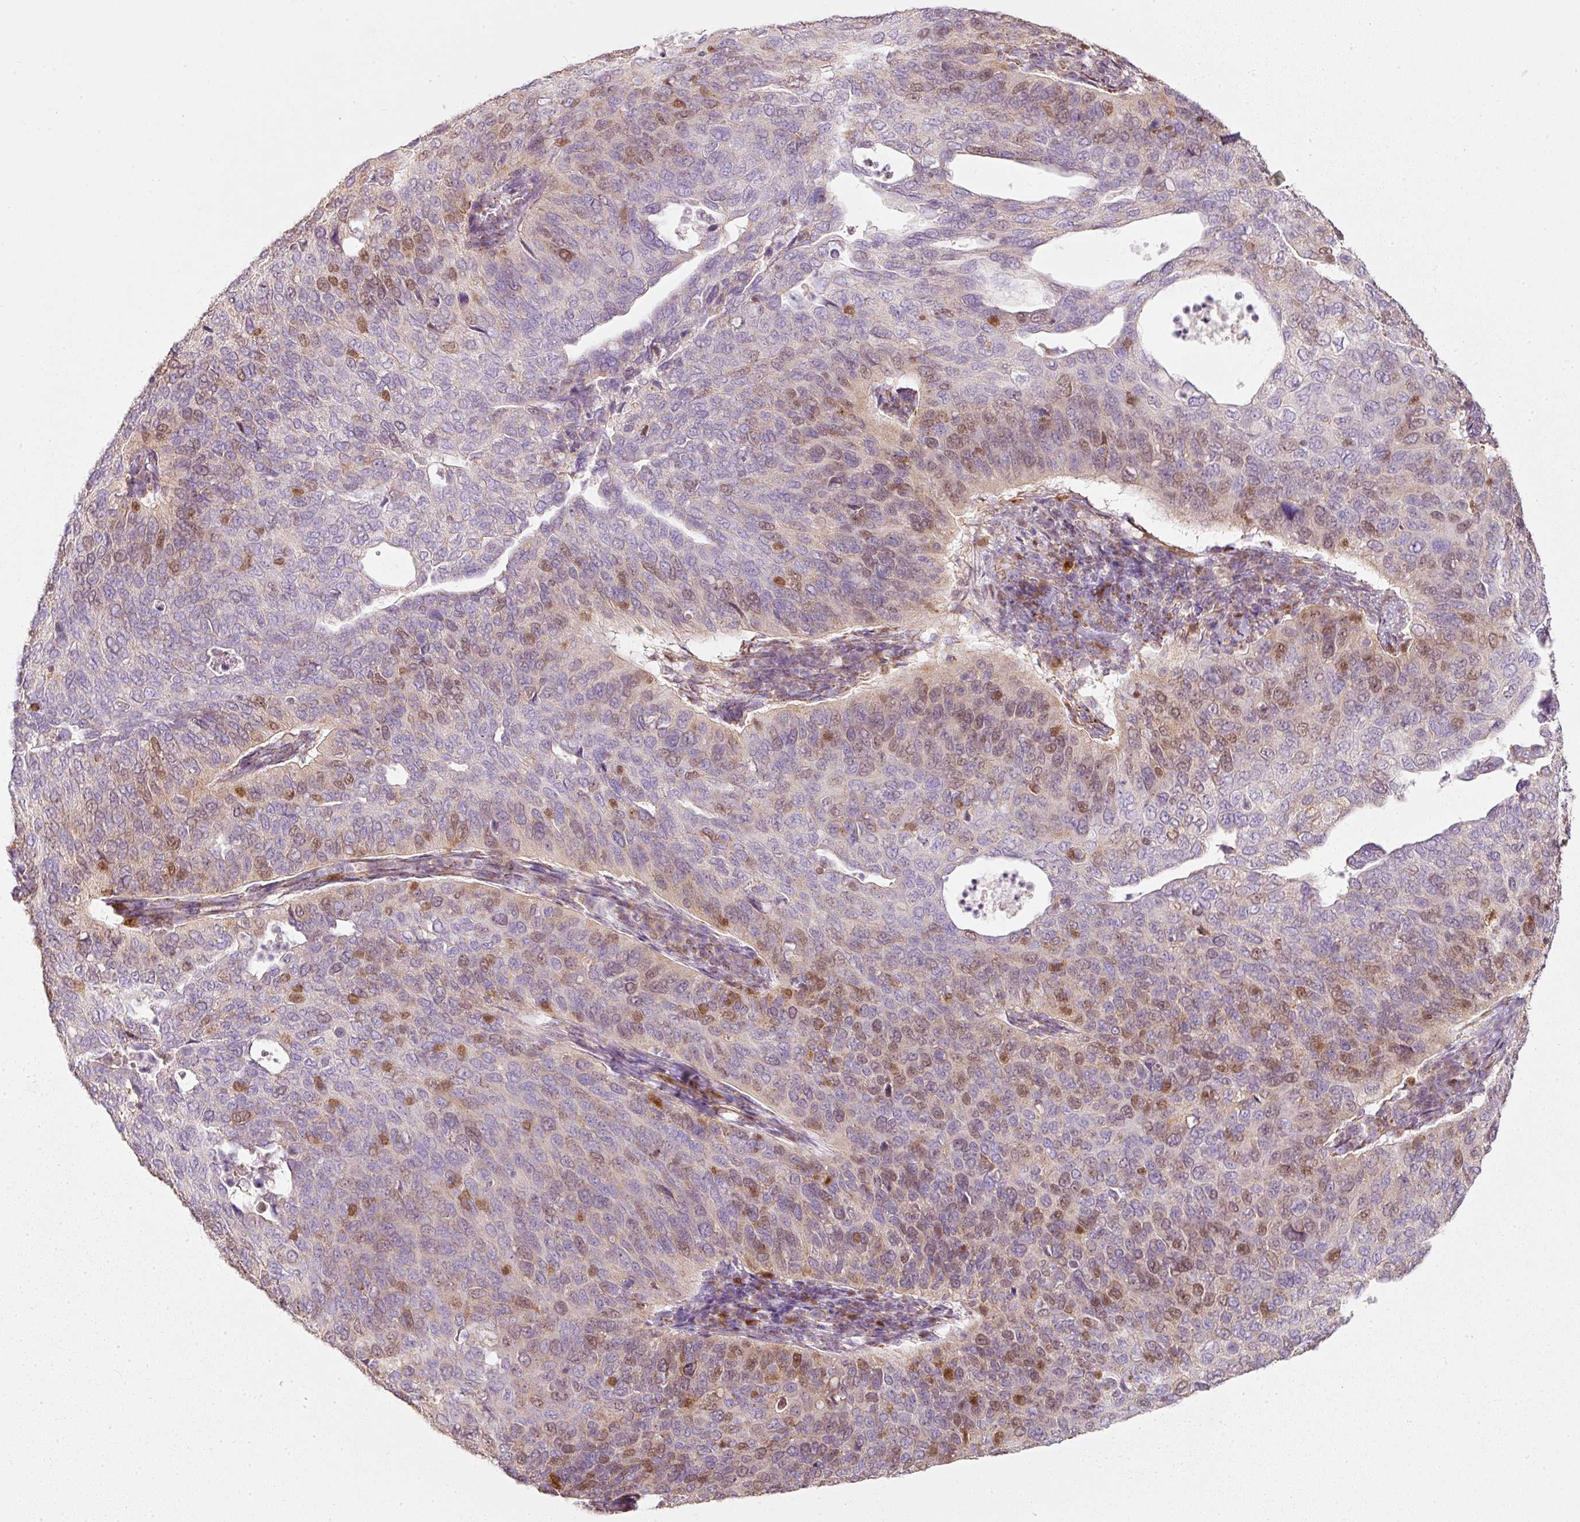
{"staining": {"intensity": "moderate", "quantity": "25%-75%", "location": "nuclear"}, "tissue": "cervical cancer", "cell_type": "Tumor cells", "image_type": "cancer", "snomed": [{"axis": "morphology", "description": "Squamous cell carcinoma, NOS"}, {"axis": "topography", "description": "Cervix"}], "caption": "Moderate nuclear expression is present in approximately 25%-75% of tumor cells in cervical cancer (squamous cell carcinoma).", "gene": "DUT", "patient": {"sex": "female", "age": 36}}